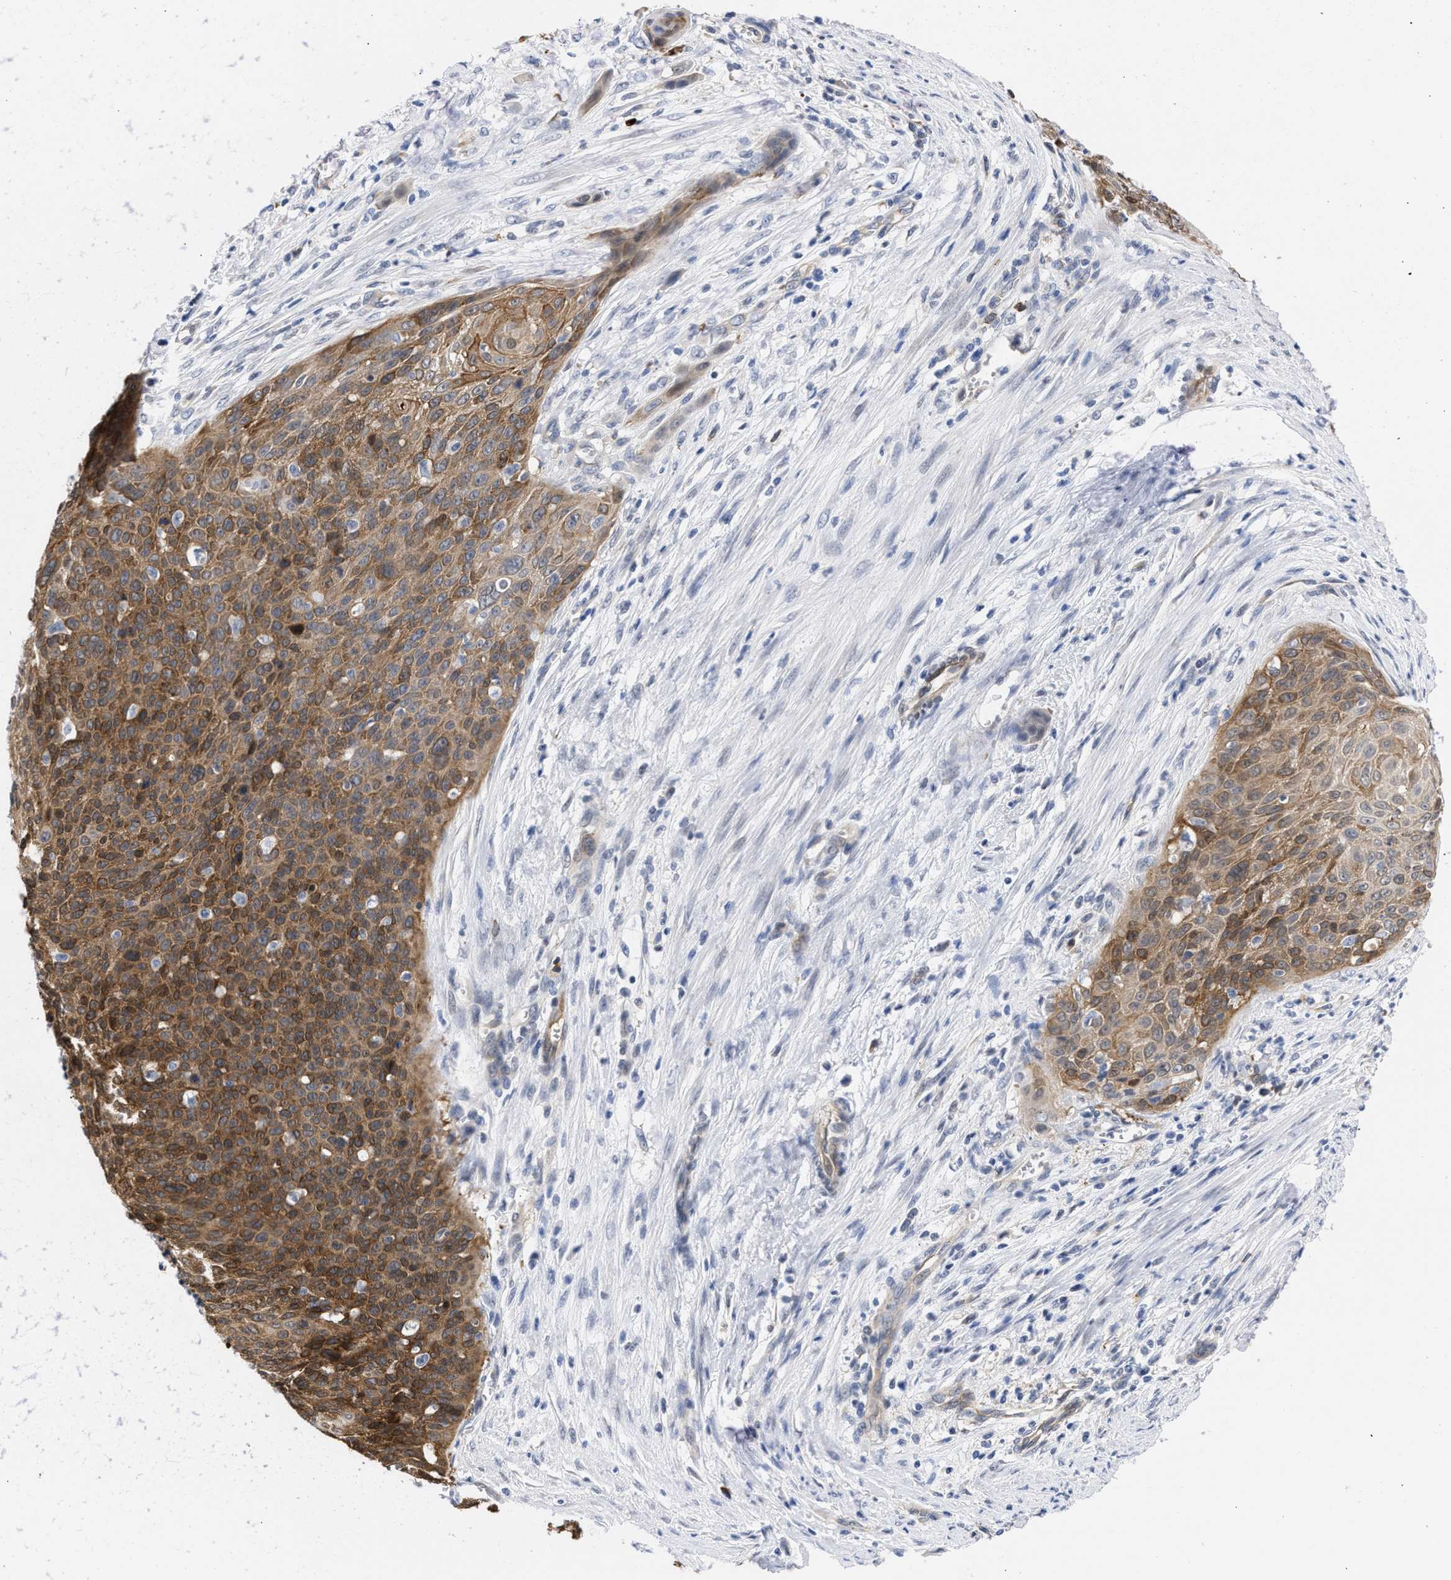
{"staining": {"intensity": "moderate", "quantity": ">75%", "location": "cytoplasmic/membranous,nuclear"}, "tissue": "cervical cancer", "cell_type": "Tumor cells", "image_type": "cancer", "snomed": [{"axis": "morphology", "description": "Squamous cell carcinoma, NOS"}, {"axis": "topography", "description": "Cervix"}], "caption": "Cervical squamous cell carcinoma stained with DAB (3,3'-diaminobenzidine) immunohistochemistry displays medium levels of moderate cytoplasmic/membranous and nuclear staining in approximately >75% of tumor cells.", "gene": "THRA", "patient": {"sex": "female", "age": 55}}